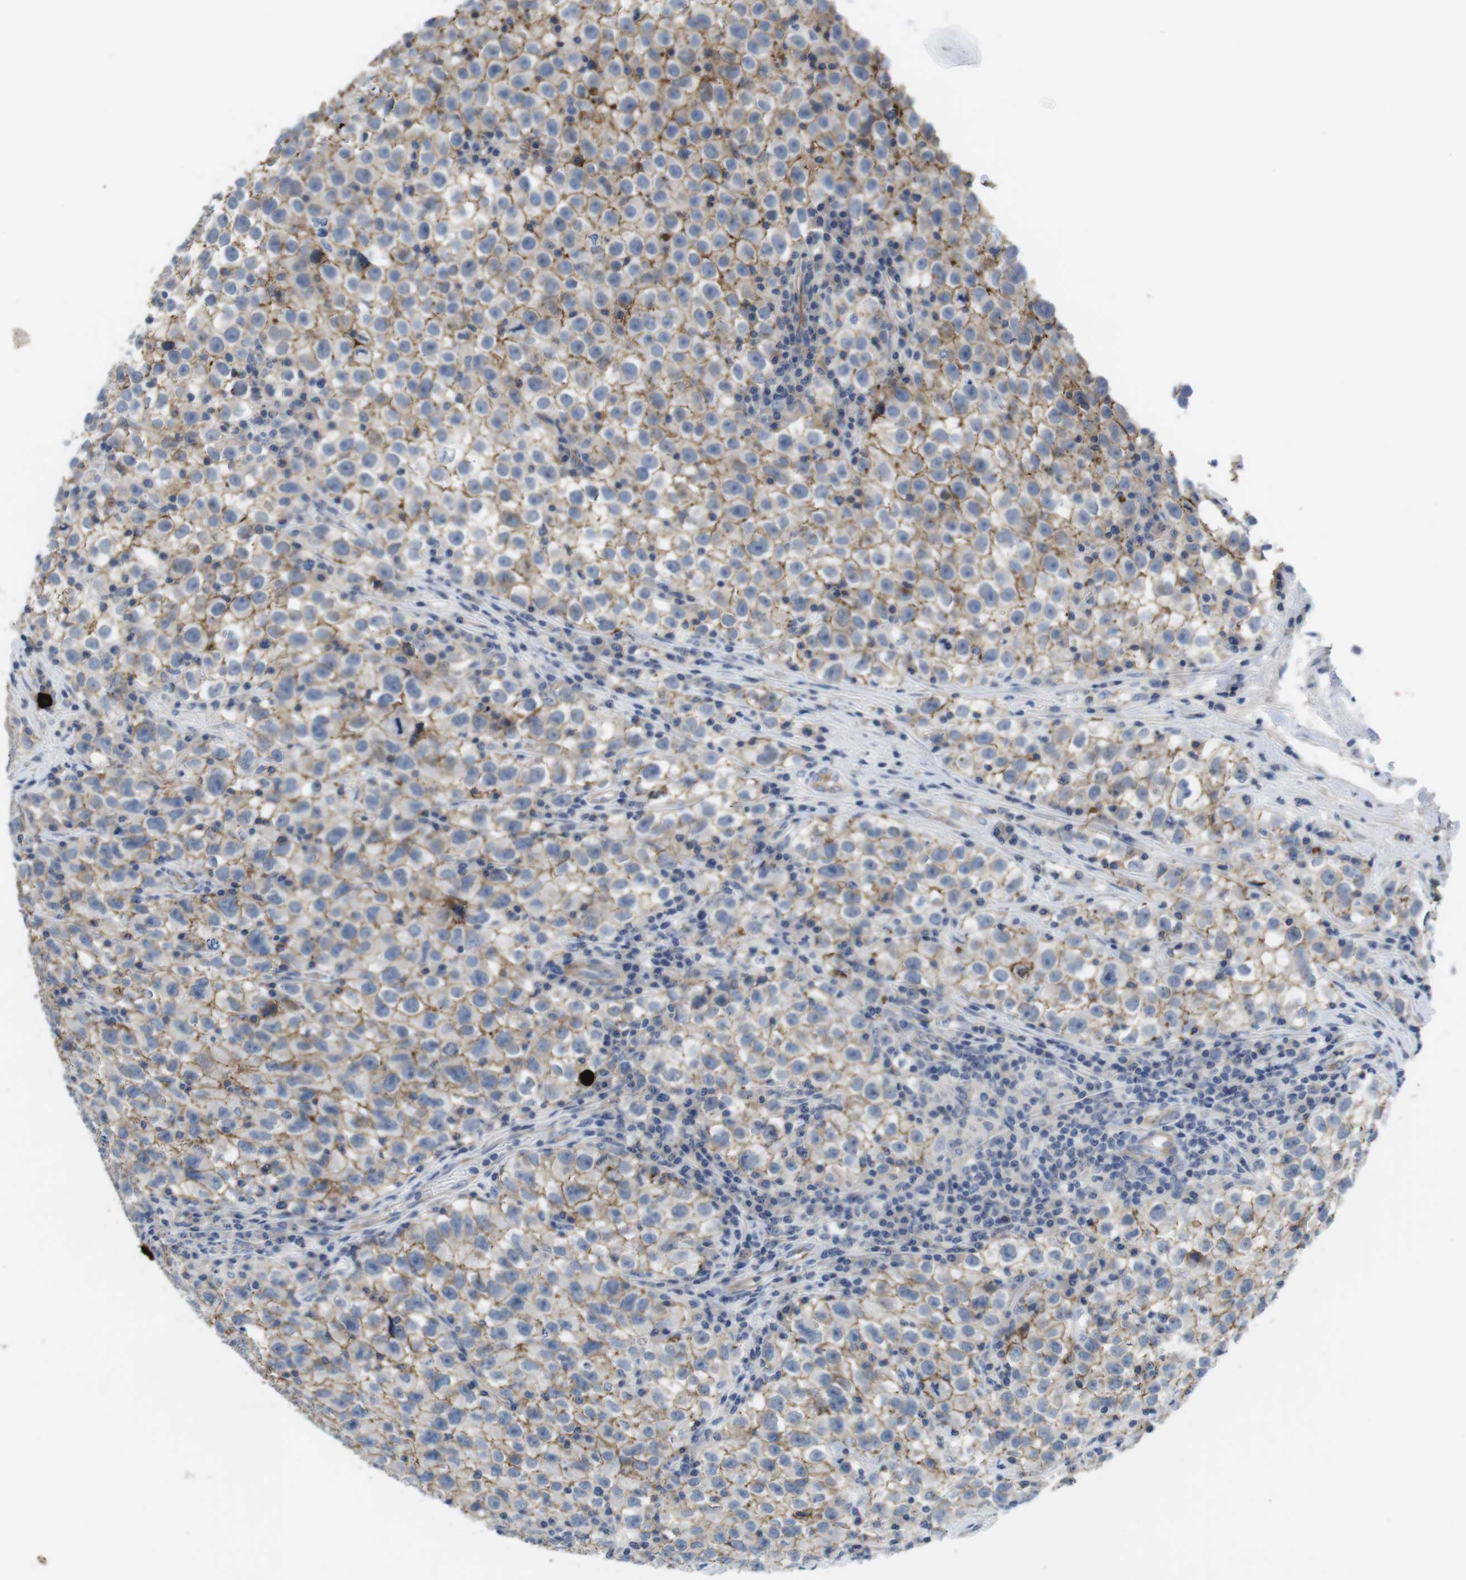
{"staining": {"intensity": "moderate", "quantity": ">75%", "location": "cytoplasmic/membranous"}, "tissue": "testis cancer", "cell_type": "Tumor cells", "image_type": "cancer", "snomed": [{"axis": "morphology", "description": "Seminoma, NOS"}, {"axis": "topography", "description": "Testis"}], "caption": "A micrograph of human seminoma (testis) stained for a protein exhibits moderate cytoplasmic/membranous brown staining in tumor cells. (DAB (3,3'-diaminobenzidine) IHC with brightfield microscopy, high magnification).", "gene": "SCRIB", "patient": {"sex": "male", "age": 22}}